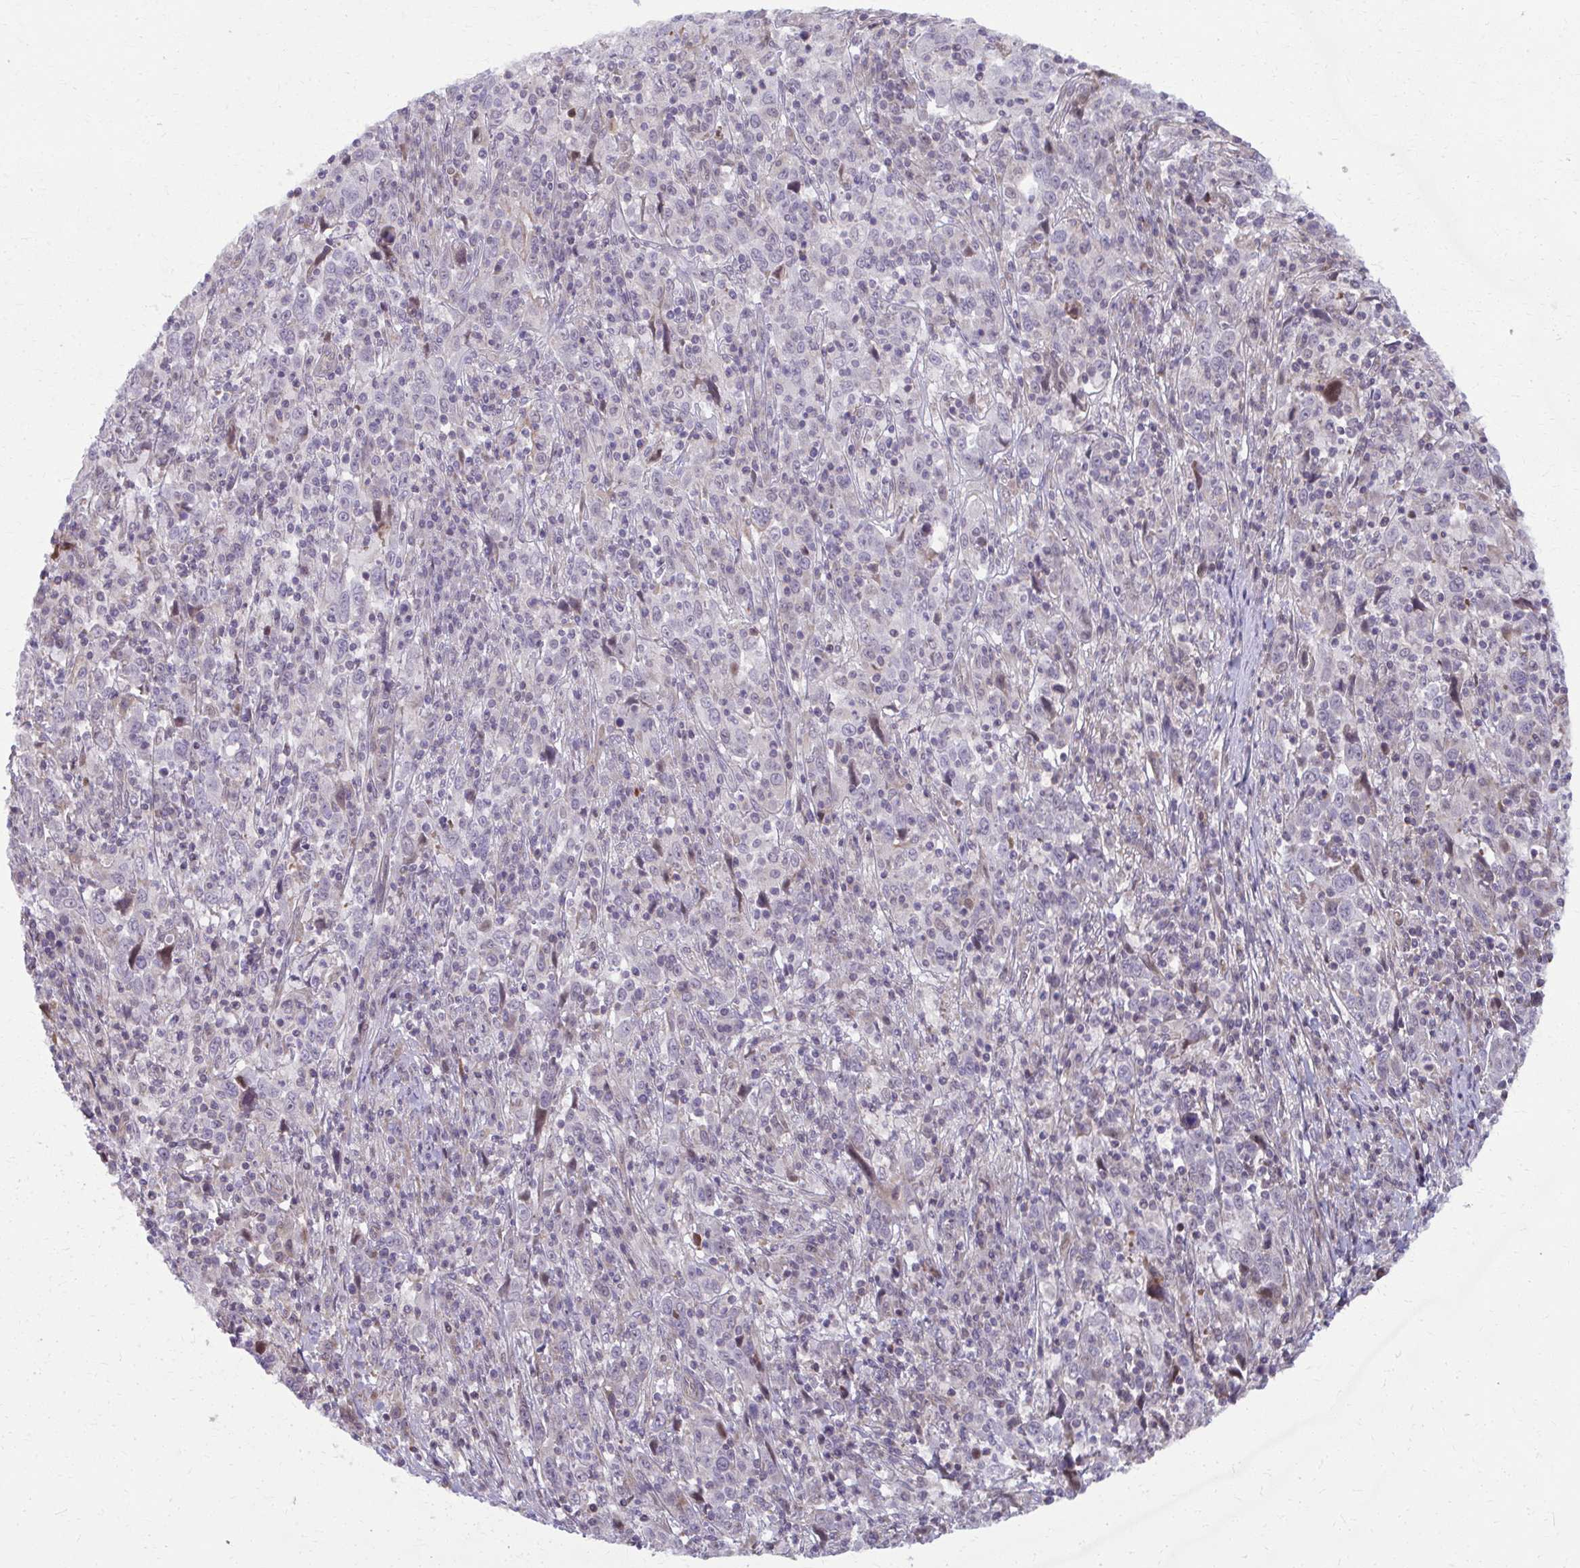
{"staining": {"intensity": "negative", "quantity": "none", "location": "none"}, "tissue": "cervical cancer", "cell_type": "Tumor cells", "image_type": "cancer", "snomed": [{"axis": "morphology", "description": "Squamous cell carcinoma, NOS"}, {"axis": "topography", "description": "Cervix"}], "caption": "Protein analysis of cervical cancer (squamous cell carcinoma) exhibits no significant positivity in tumor cells.", "gene": "MAF1", "patient": {"sex": "female", "age": 46}}